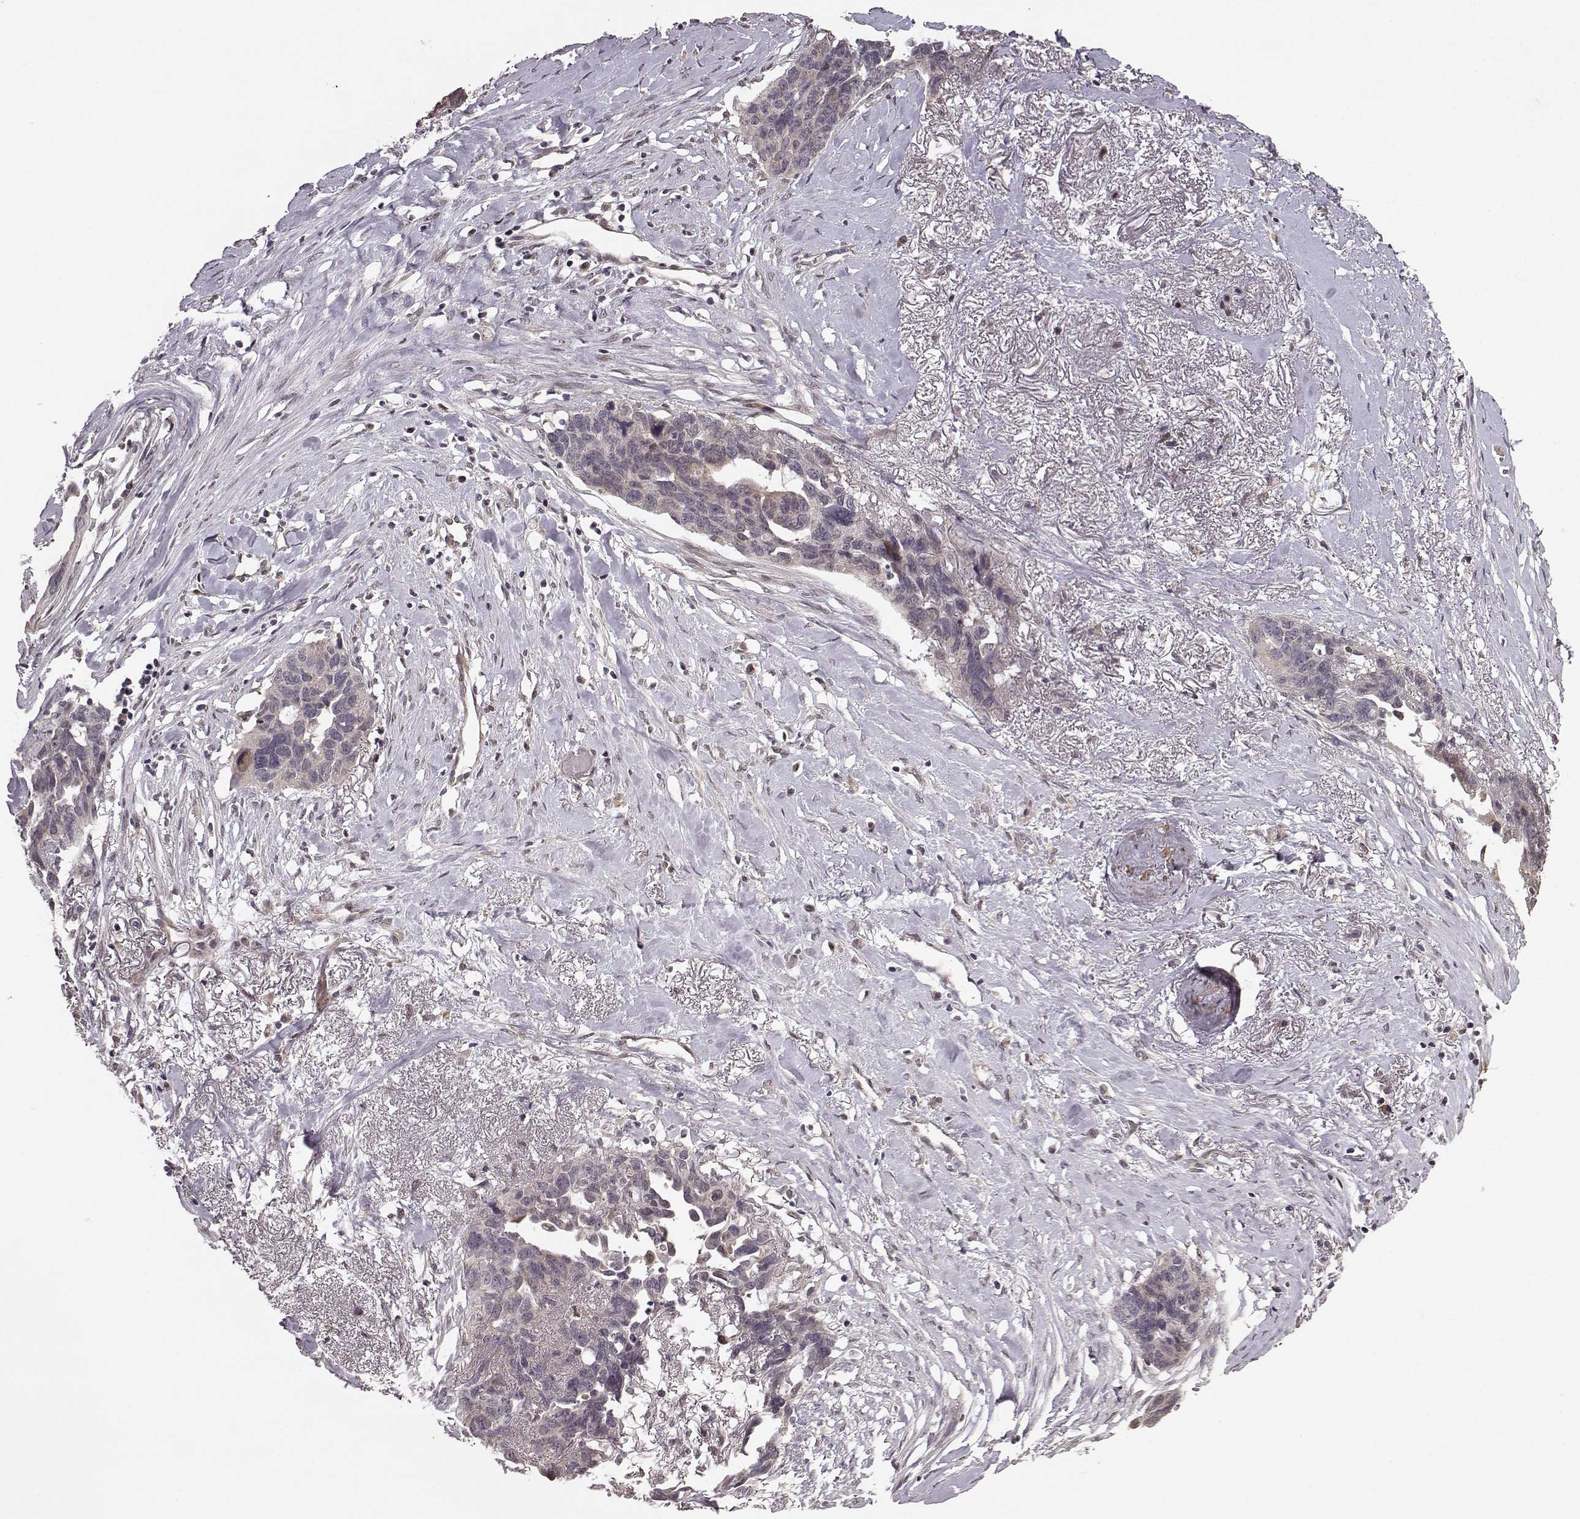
{"staining": {"intensity": "negative", "quantity": "none", "location": "none"}, "tissue": "ovarian cancer", "cell_type": "Tumor cells", "image_type": "cancer", "snomed": [{"axis": "morphology", "description": "Cystadenocarcinoma, serous, NOS"}, {"axis": "topography", "description": "Ovary"}], "caption": "Image shows no significant protein staining in tumor cells of serous cystadenocarcinoma (ovarian).", "gene": "BACH2", "patient": {"sex": "female", "age": 69}}